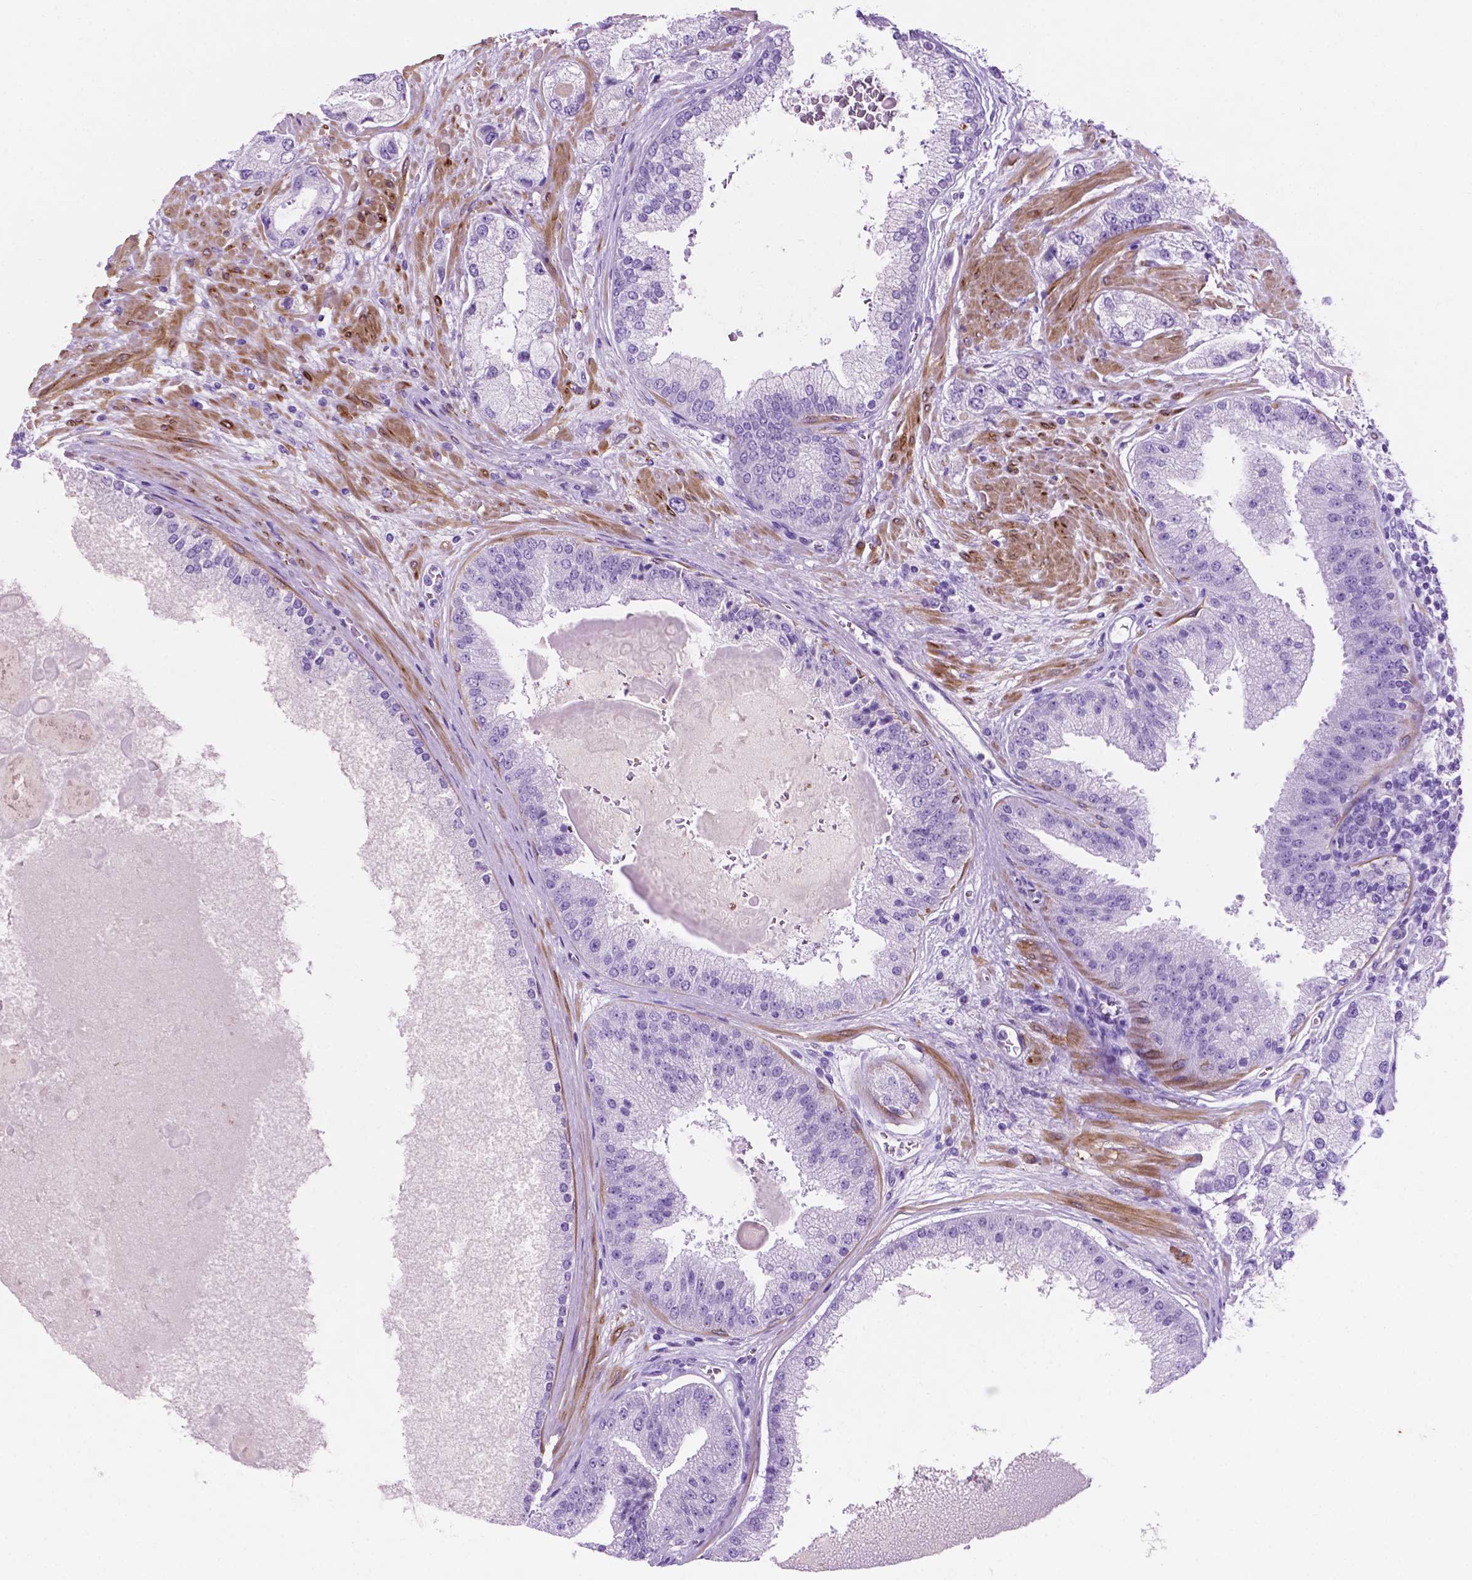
{"staining": {"intensity": "negative", "quantity": "none", "location": "none"}, "tissue": "prostate cancer", "cell_type": "Tumor cells", "image_type": "cancer", "snomed": [{"axis": "morphology", "description": "Adenocarcinoma, High grade"}, {"axis": "topography", "description": "Prostate"}], "caption": "A high-resolution micrograph shows immunohistochemistry (IHC) staining of high-grade adenocarcinoma (prostate), which demonstrates no significant expression in tumor cells.", "gene": "ASPG", "patient": {"sex": "male", "age": 67}}